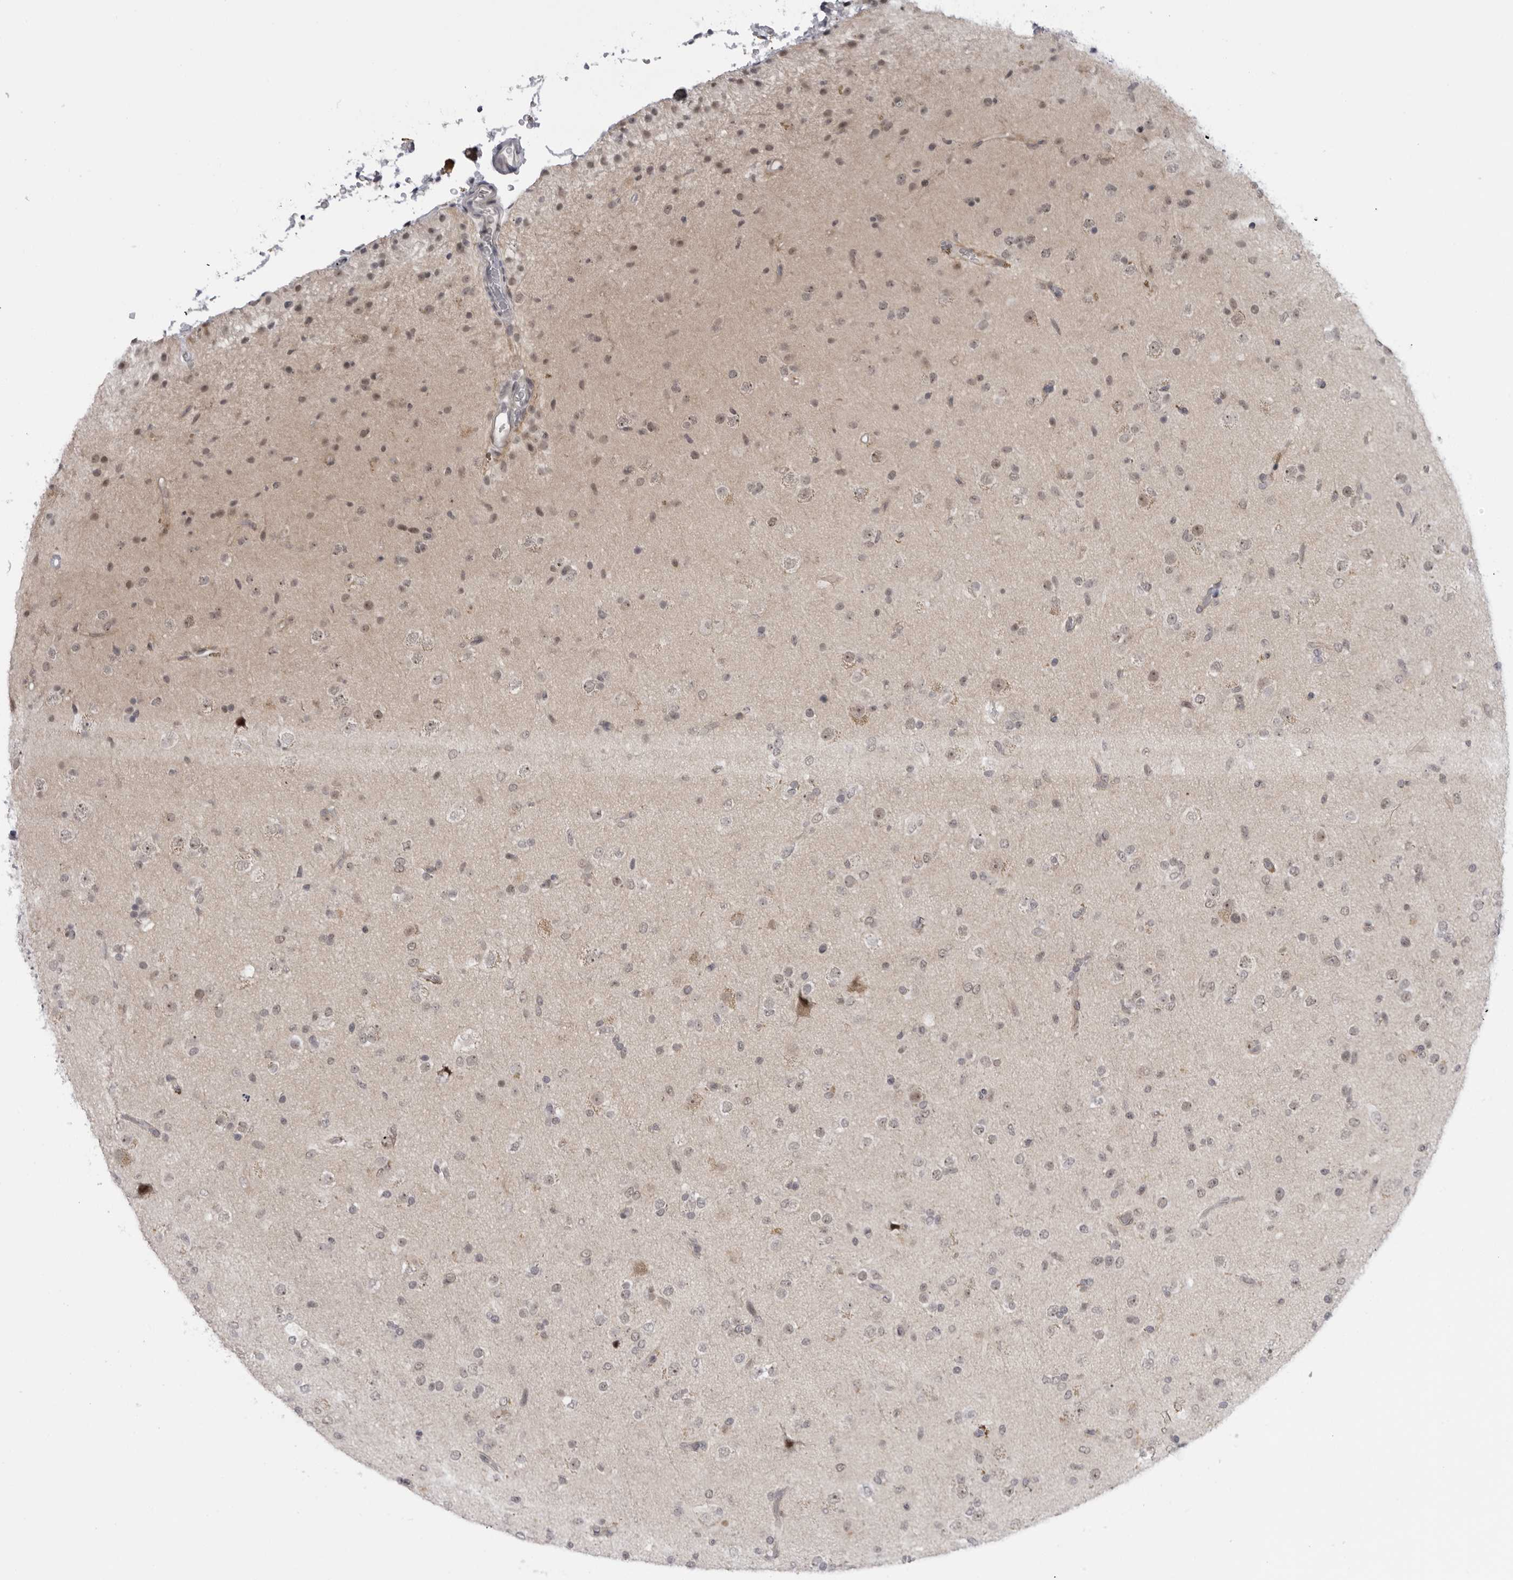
{"staining": {"intensity": "negative", "quantity": "none", "location": "none"}, "tissue": "glioma", "cell_type": "Tumor cells", "image_type": "cancer", "snomed": [{"axis": "morphology", "description": "Glioma, malignant, Low grade"}, {"axis": "topography", "description": "Brain"}], "caption": "Human low-grade glioma (malignant) stained for a protein using IHC demonstrates no staining in tumor cells.", "gene": "ALPK2", "patient": {"sex": "male", "age": 65}}